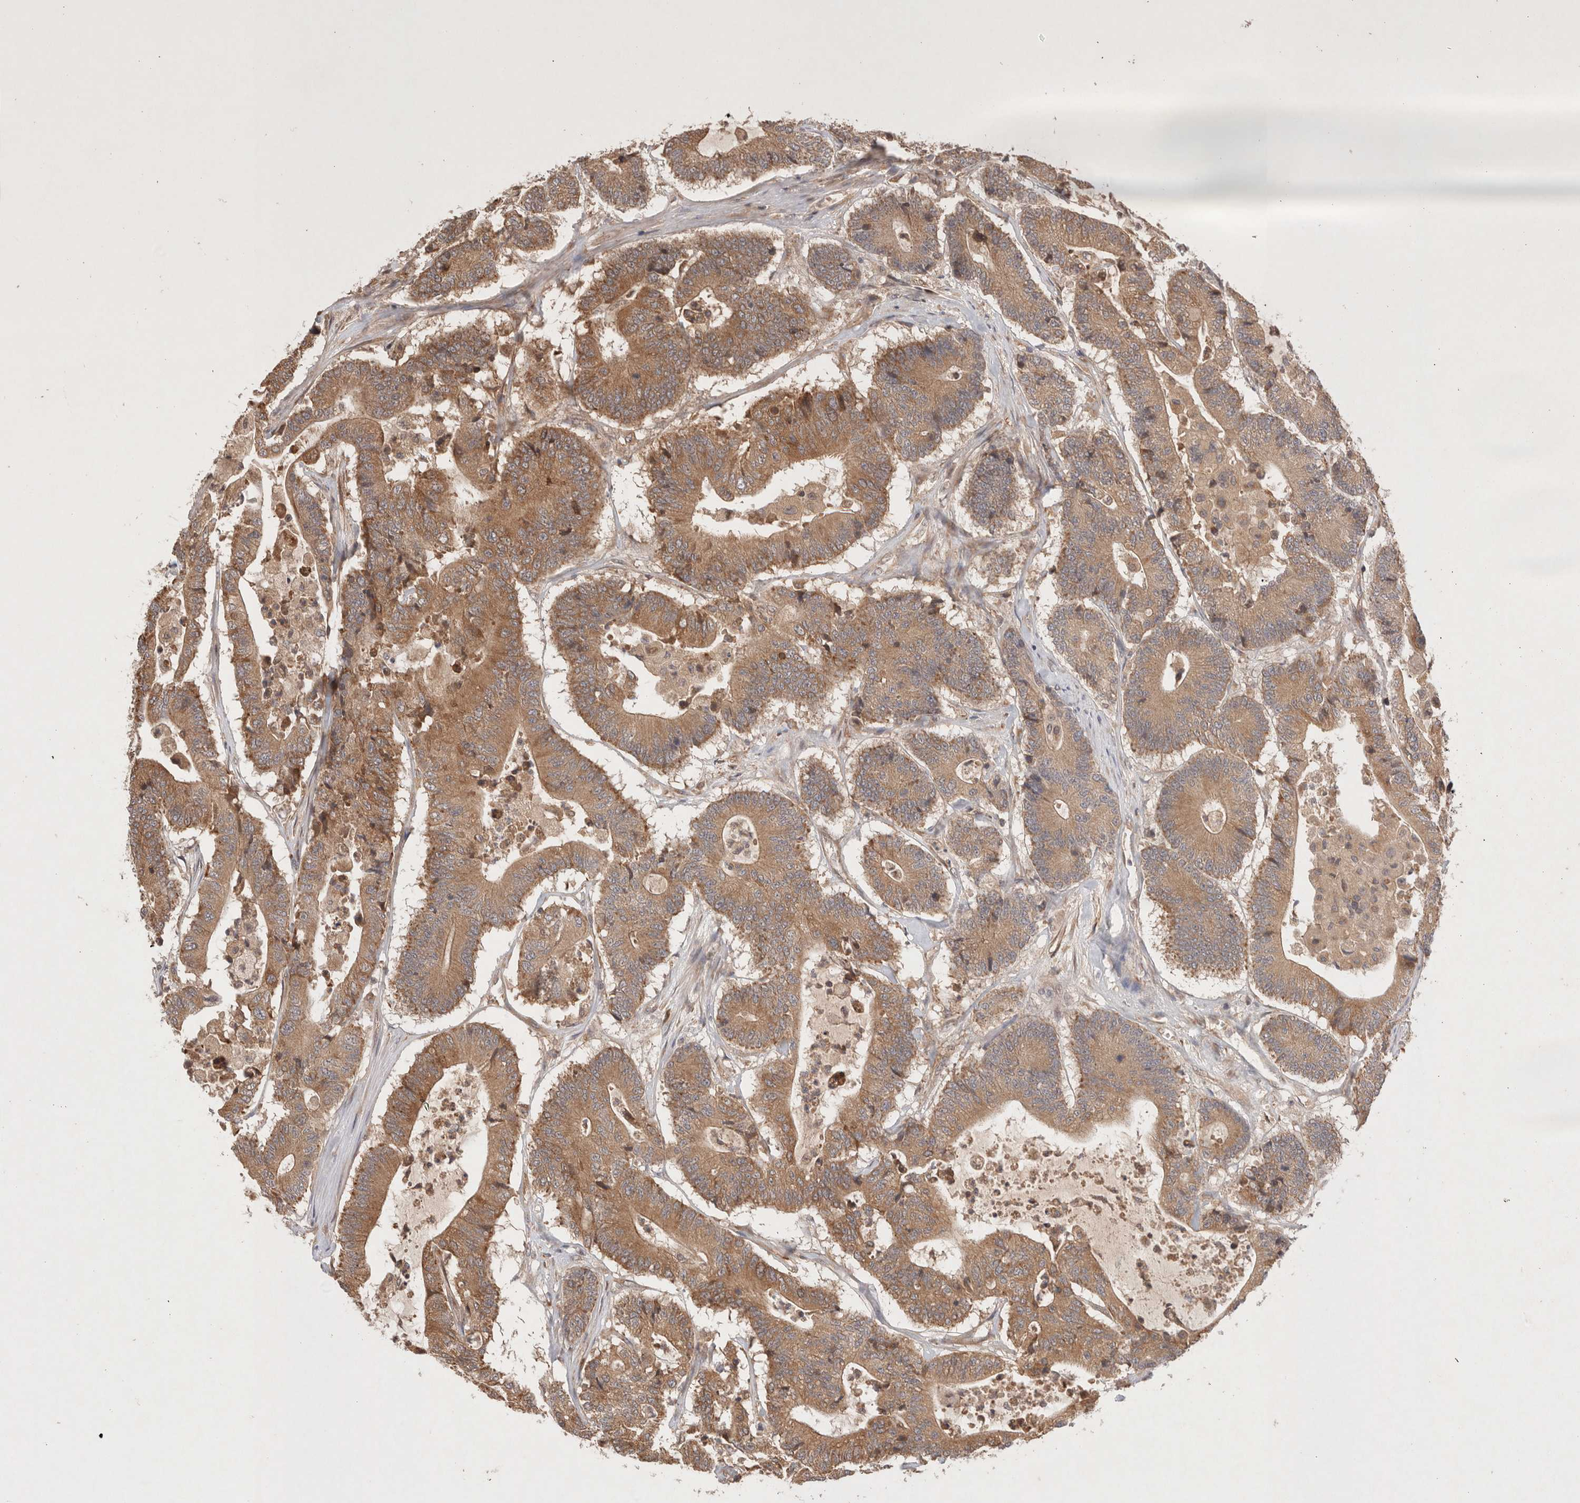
{"staining": {"intensity": "moderate", "quantity": ">75%", "location": "cytoplasmic/membranous"}, "tissue": "colorectal cancer", "cell_type": "Tumor cells", "image_type": "cancer", "snomed": [{"axis": "morphology", "description": "Adenocarcinoma, NOS"}, {"axis": "topography", "description": "Colon"}], "caption": "Human colorectal cancer stained with a protein marker demonstrates moderate staining in tumor cells.", "gene": "KLHL20", "patient": {"sex": "female", "age": 84}}